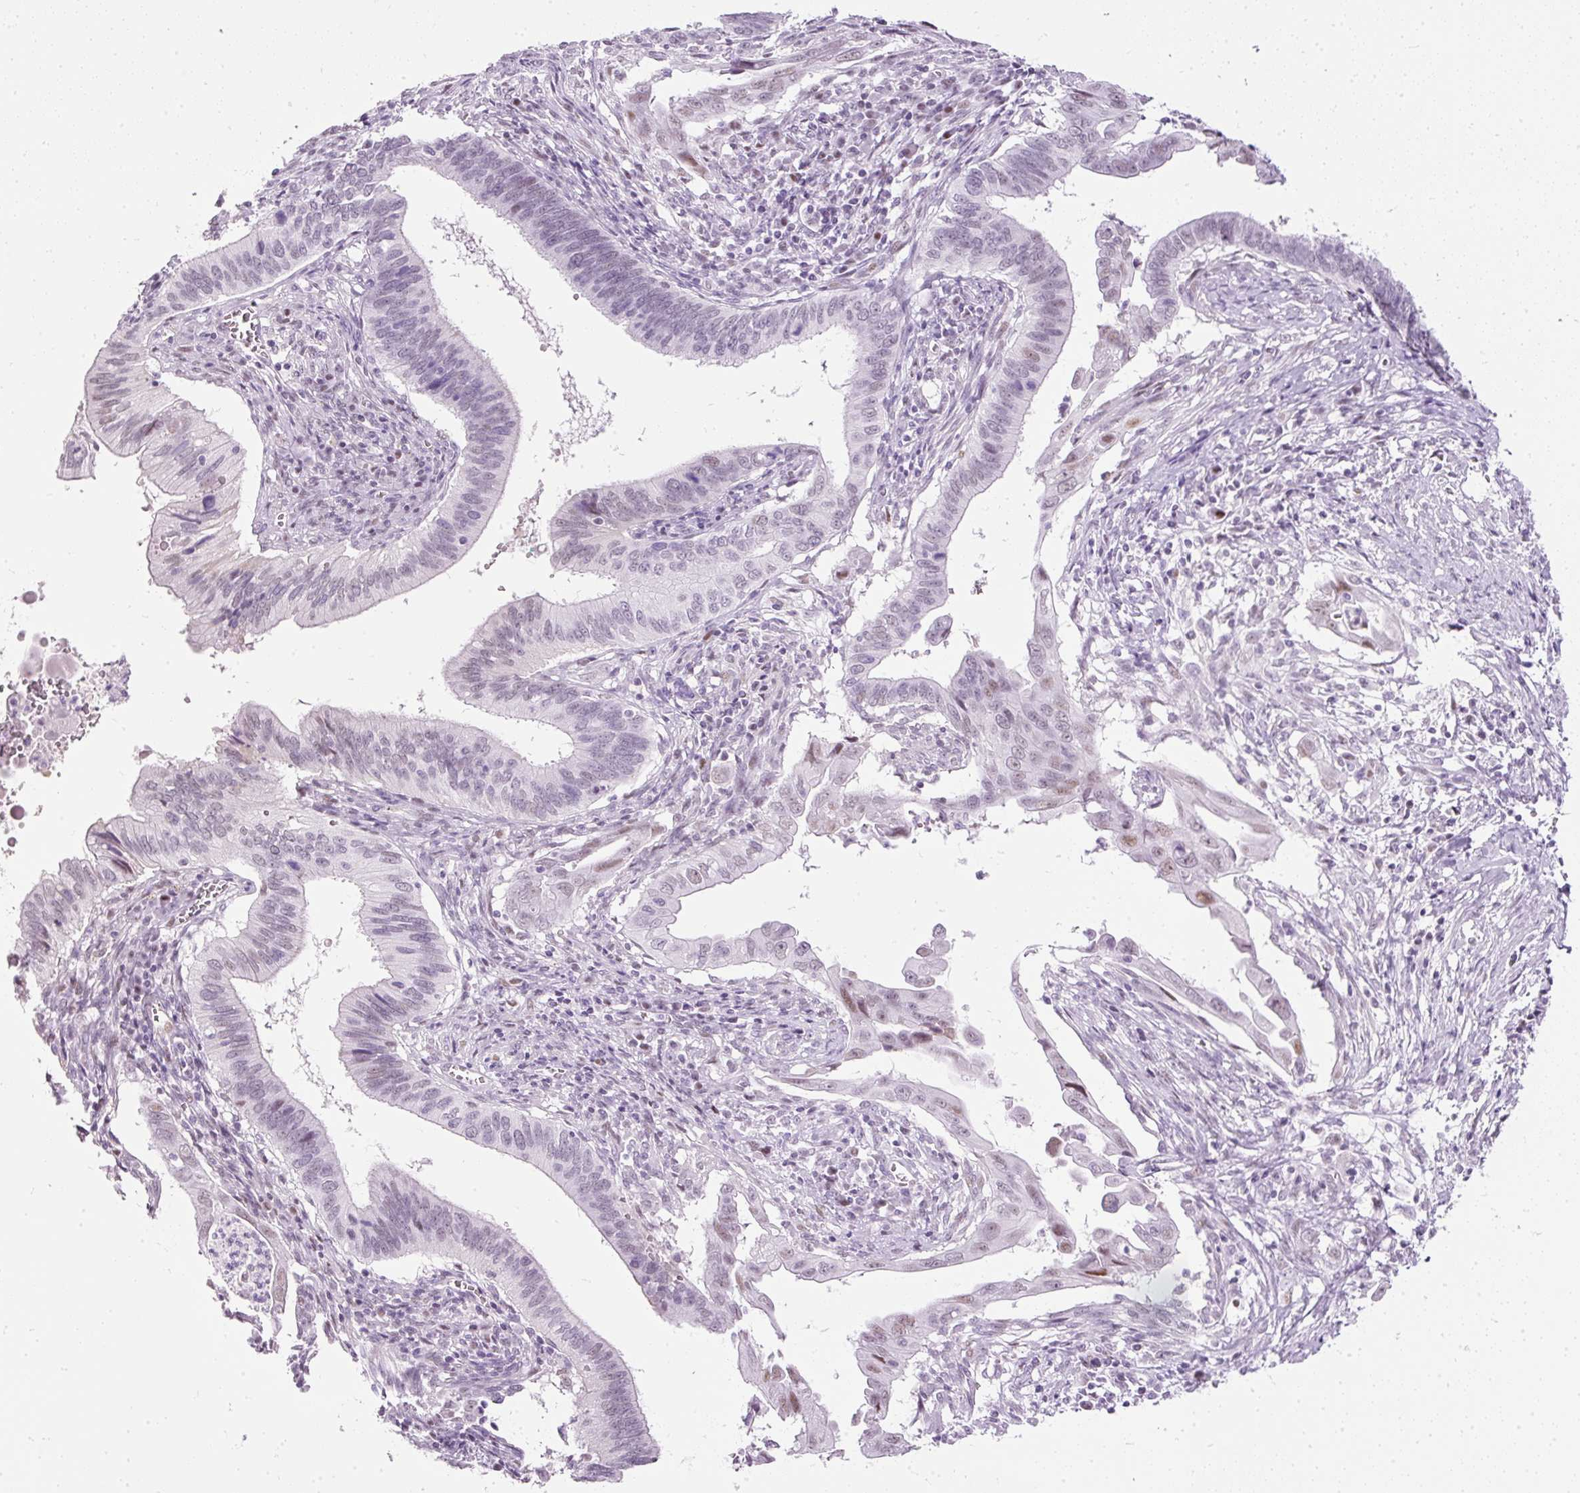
{"staining": {"intensity": "weak", "quantity": "25%-75%", "location": "nuclear"}, "tissue": "cervical cancer", "cell_type": "Tumor cells", "image_type": "cancer", "snomed": [{"axis": "morphology", "description": "Adenocarcinoma, NOS"}, {"axis": "topography", "description": "Cervix"}], "caption": "High-power microscopy captured an IHC image of cervical cancer (adenocarcinoma), revealing weak nuclear expression in about 25%-75% of tumor cells.", "gene": "PDE6B", "patient": {"sex": "female", "age": 42}}